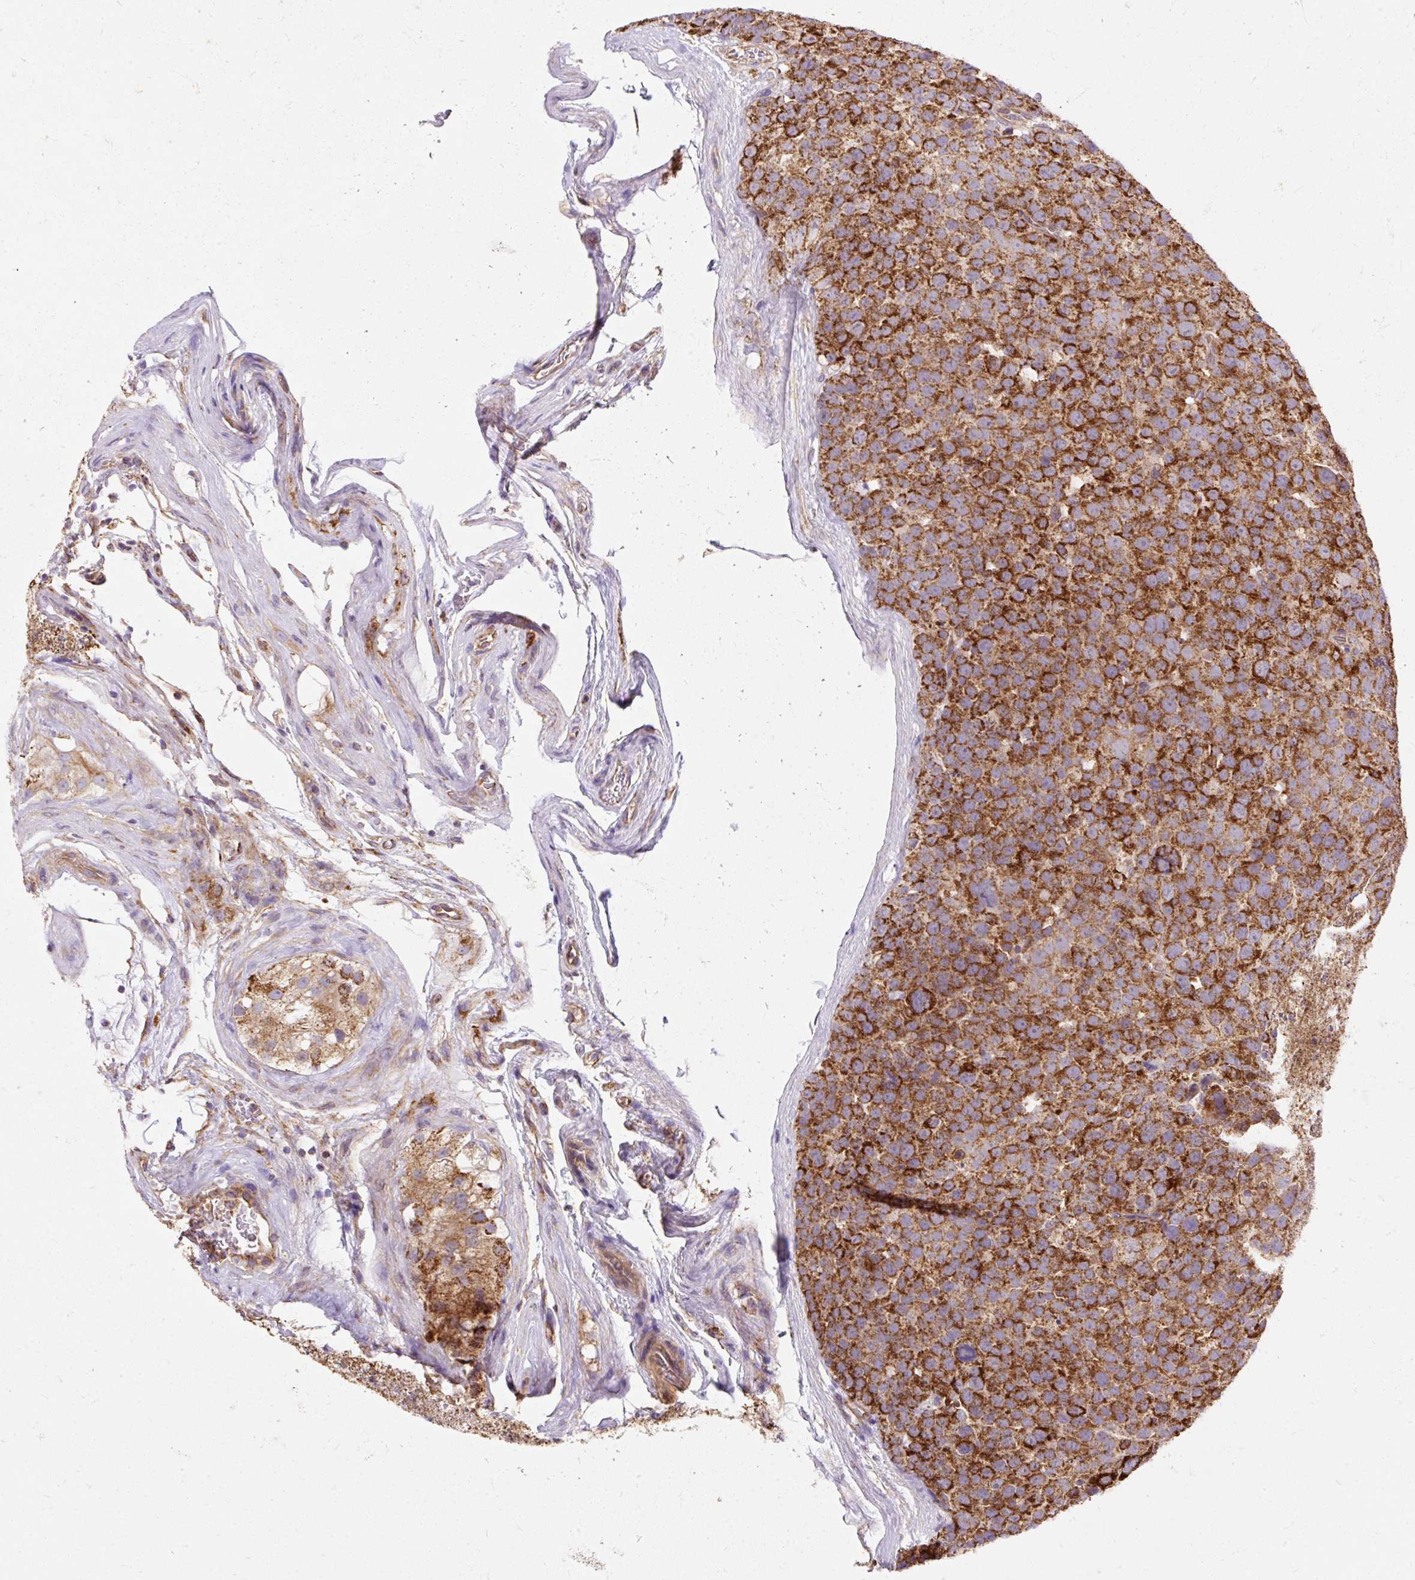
{"staining": {"intensity": "strong", "quantity": ">75%", "location": "cytoplasmic/membranous"}, "tissue": "testis cancer", "cell_type": "Tumor cells", "image_type": "cancer", "snomed": [{"axis": "morphology", "description": "Seminoma, NOS"}, {"axis": "topography", "description": "Testis"}], "caption": "Immunohistochemistry (IHC) image of testis cancer (seminoma) stained for a protein (brown), which exhibits high levels of strong cytoplasmic/membranous positivity in approximately >75% of tumor cells.", "gene": "CEP290", "patient": {"sex": "male", "age": 71}}